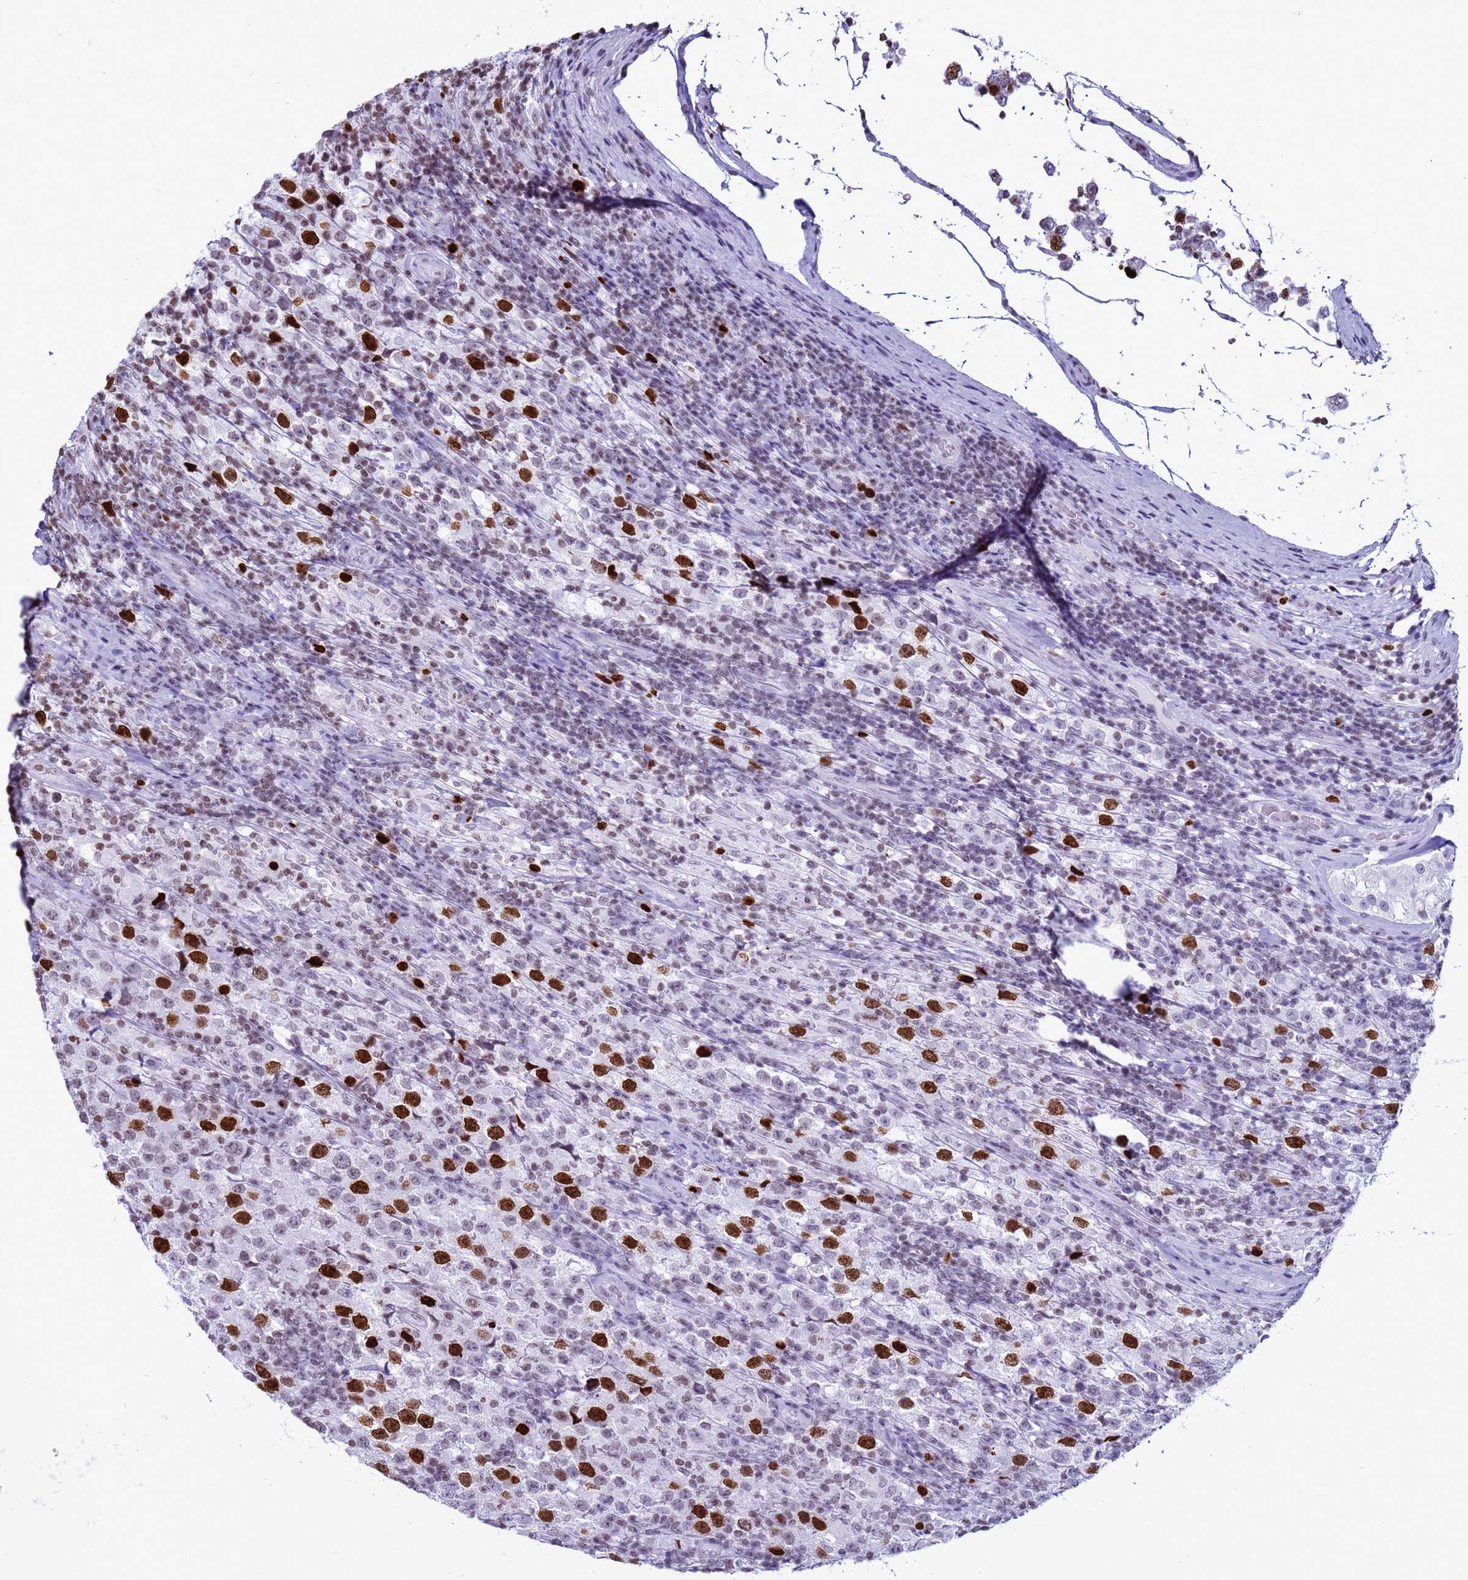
{"staining": {"intensity": "strong", "quantity": "25%-75%", "location": "nuclear"}, "tissue": "testis cancer", "cell_type": "Tumor cells", "image_type": "cancer", "snomed": [{"axis": "morphology", "description": "Seminoma, NOS"}, {"axis": "morphology", "description": "Carcinoma, Embryonal, NOS"}, {"axis": "topography", "description": "Testis"}], "caption": "Protein staining by immunohistochemistry reveals strong nuclear staining in approximately 25%-75% of tumor cells in testis embryonal carcinoma.", "gene": "H4C8", "patient": {"sex": "male", "age": 41}}